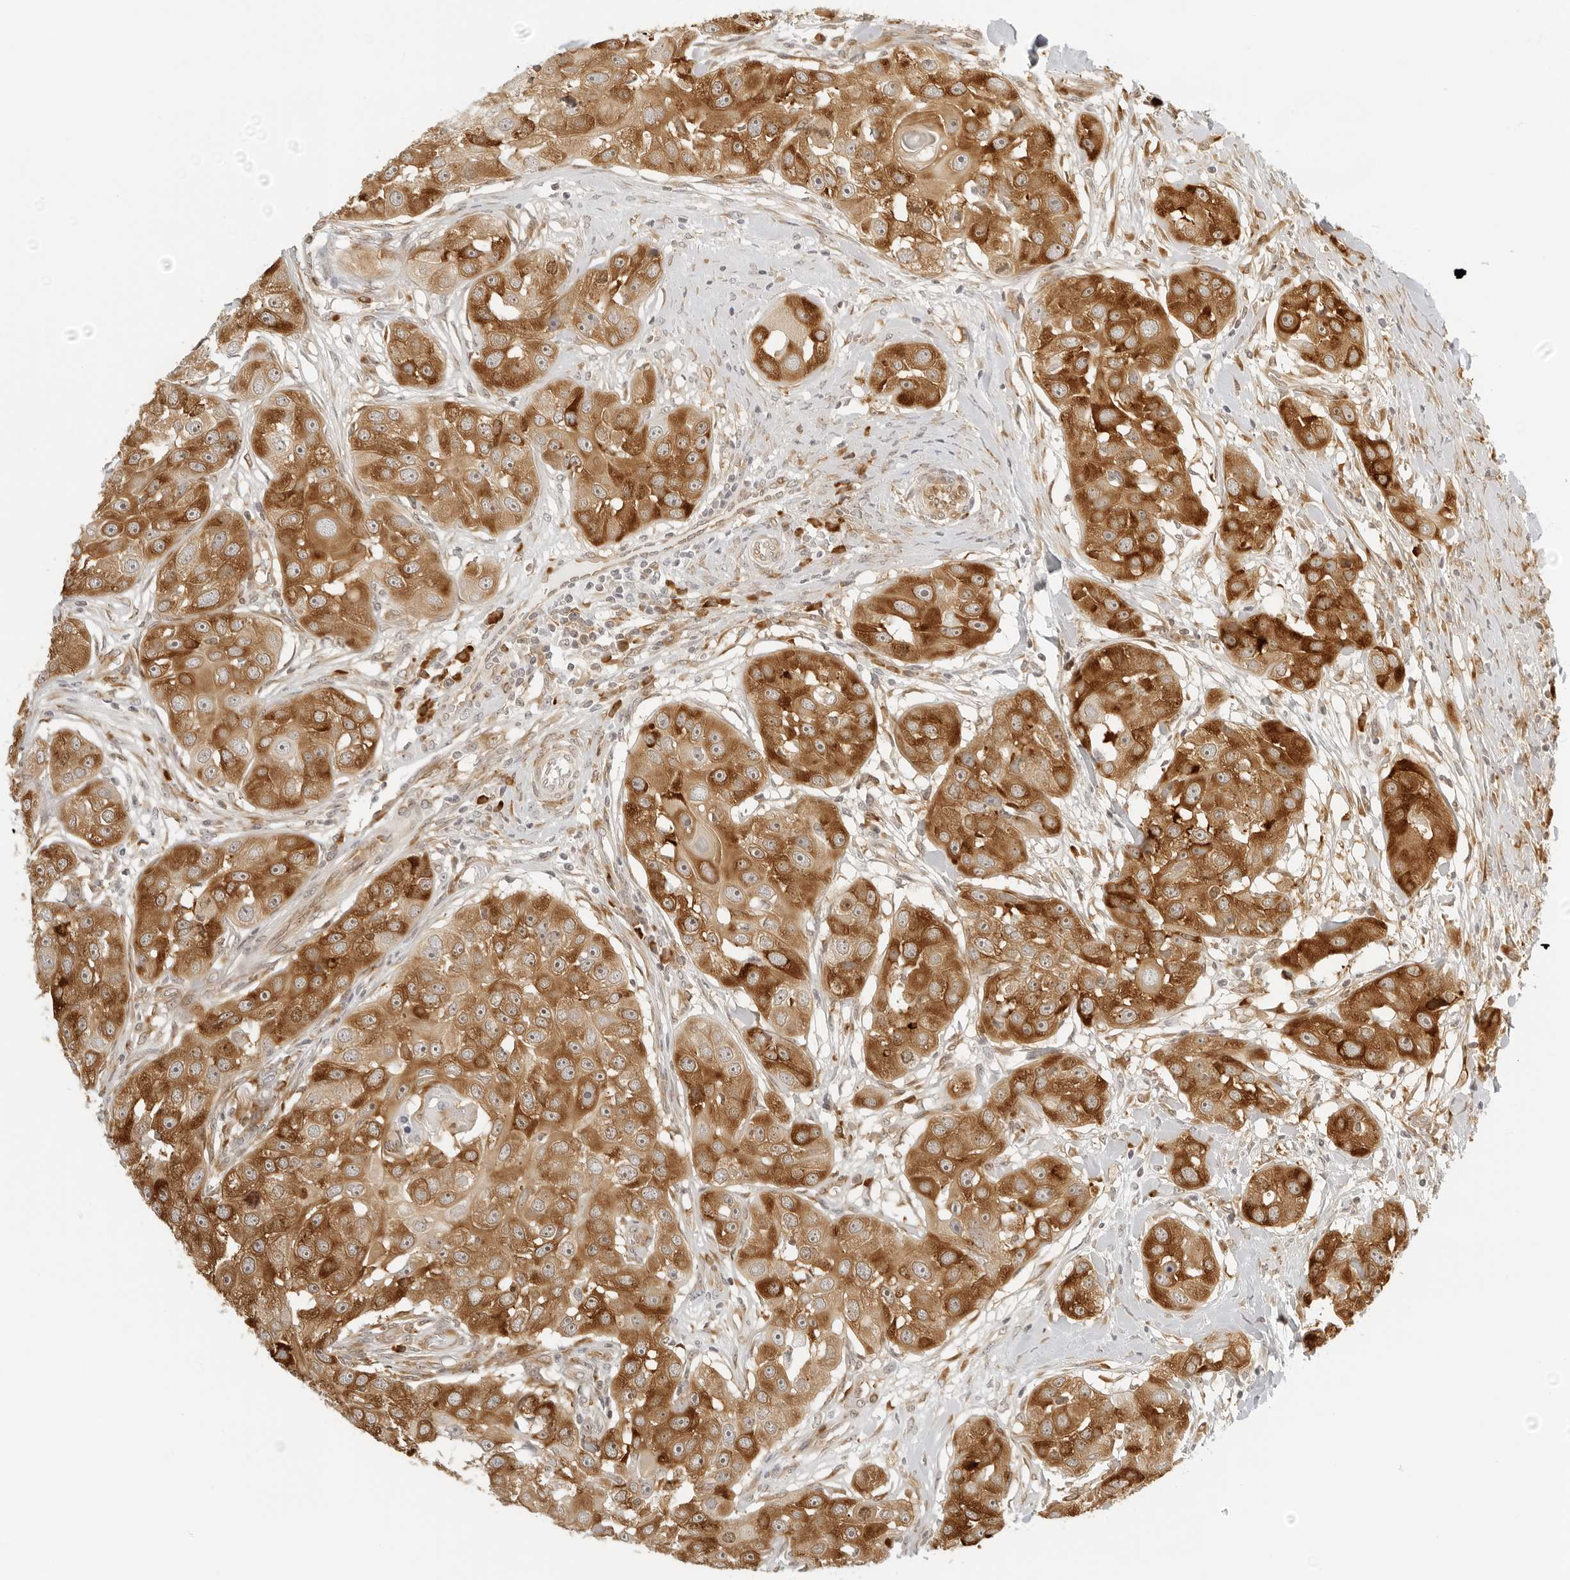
{"staining": {"intensity": "strong", "quantity": ">75%", "location": "cytoplasmic/membranous"}, "tissue": "head and neck cancer", "cell_type": "Tumor cells", "image_type": "cancer", "snomed": [{"axis": "morphology", "description": "Normal tissue, NOS"}, {"axis": "morphology", "description": "Squamous cell carcinoma, NOS"}, {"axis": "topography", "description": "Skeletal muscle"}, {"axis": "topography", "description": "Head-Neck"}], "caption": "A brown stain shows strong cytoplasmic/membranous staining of a protein in head and neck squamous cell carcinoma tumor cells.", "gene": "EIF4G1", "patient": {"sex": "male", "age": 51}}